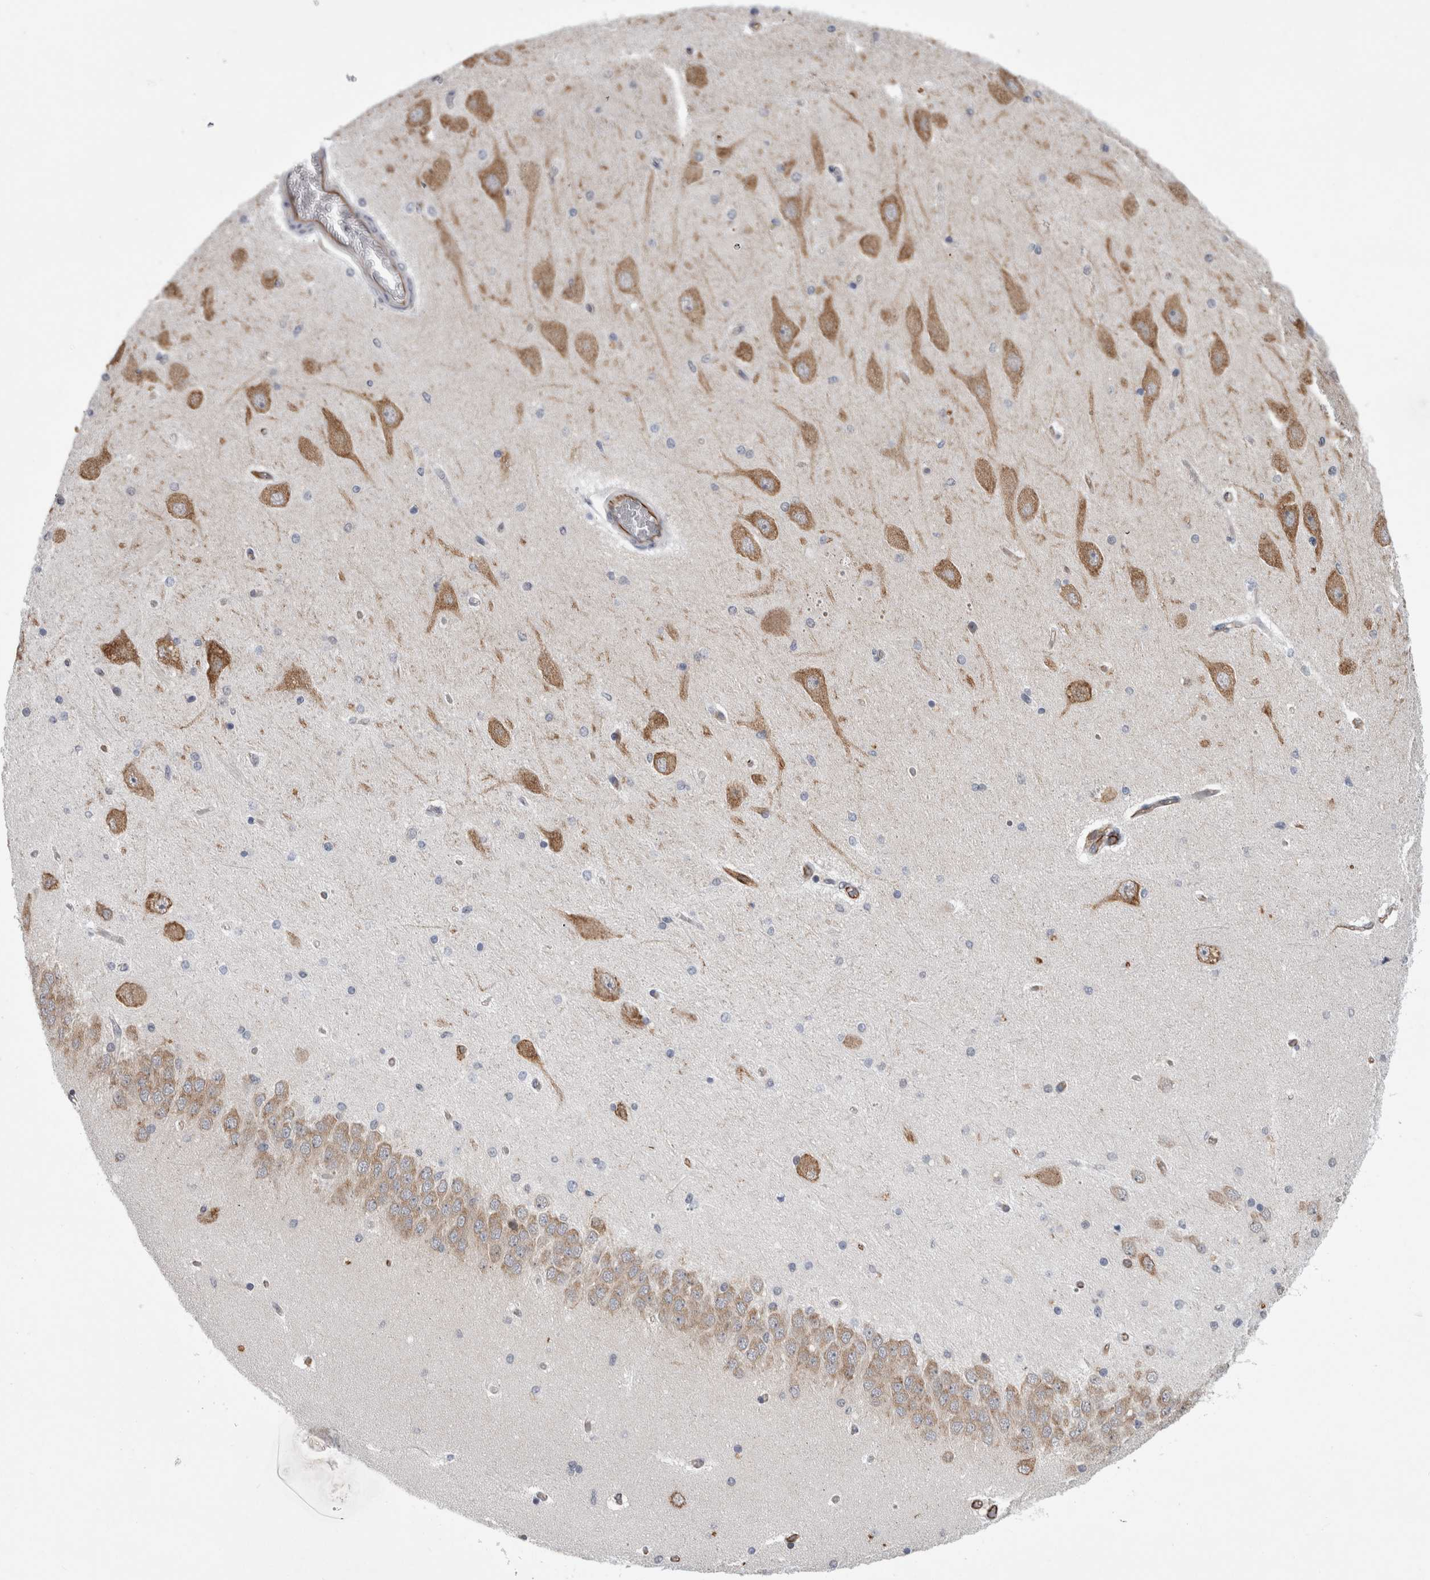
{"staining": {"intensity": "moderate", "quantity": "<25%", "location": "cytoplasmic/membranous"}, "tissue": "hippocampus", "cell_type": "Glial cells", "image_type": "normal", "snomed": [{"axis": "morphology", "description": "Normal tissue, NOS"}, {"axis": "topography", "description": "Hippocampus"}], "caption": "Brown immunohistochemical staining in normal hippocampus demonstrates moderate cytoplasmic/membranous positivity in approximately <25% of glial cells.", "gene": "FAM83H", "patient": {"sex": "female", "age": 54}}